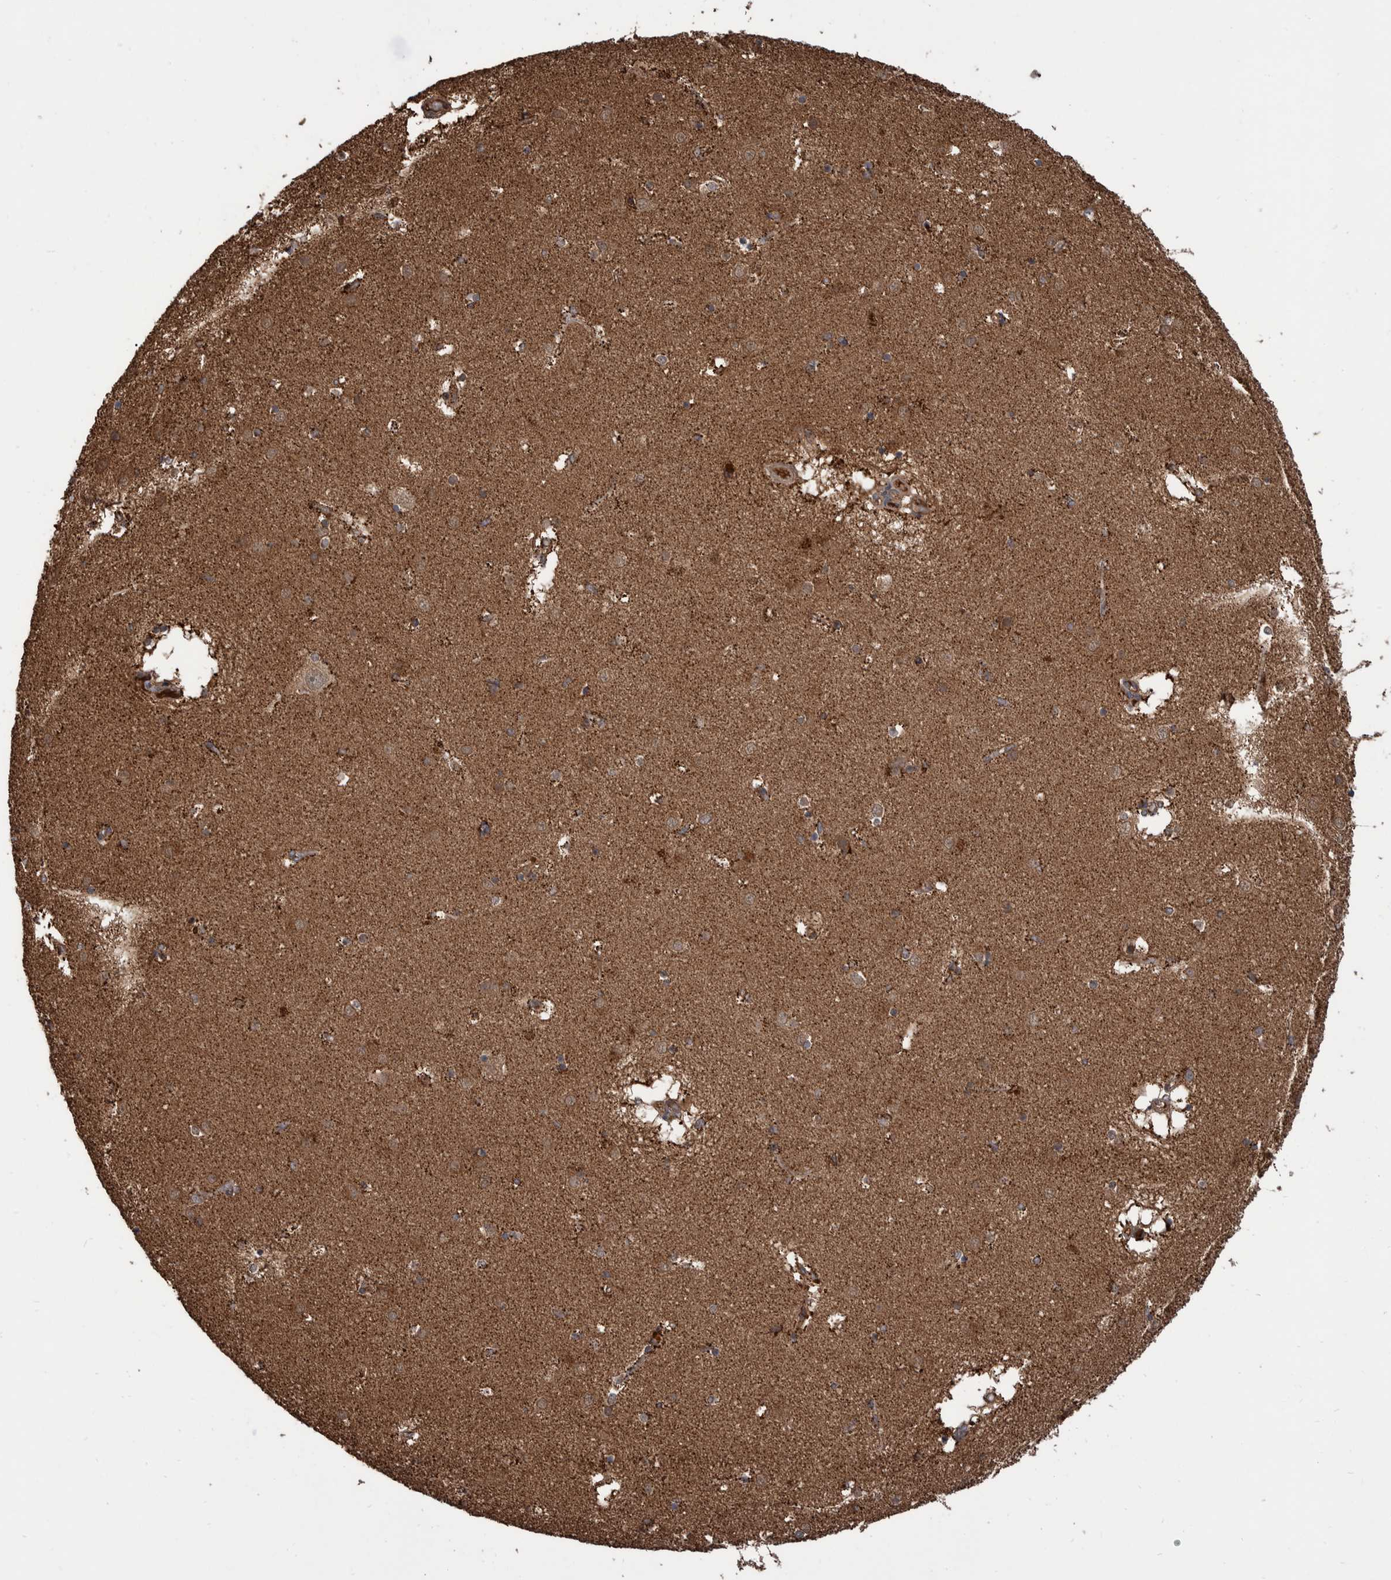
{"staining": {"intensity": "moderate", "quantity": ">75%", "location": "cytoplasmic/membranous"}, "tissue": "caudate", "cell_type": "Glial cells", "image_type": "normal", "snomed": [{"axis": "morphology", "description": "Normal tissue, NOS"}, {"axis": "topography", "description": "Lateral ventricle wall"}], "caption": "Protein expression analysis of unremarkable caudate reveals moderate cytoplasmic/membranous positivity in about >75% of glial cells. The staining was performed using DAB to visualize the protein expression in brown, while the nuclei were stained in blue with hematoxylin (Magnification: 20x).", "gene": "VBP1", "patient": {"sex": "male", "age": 70}}